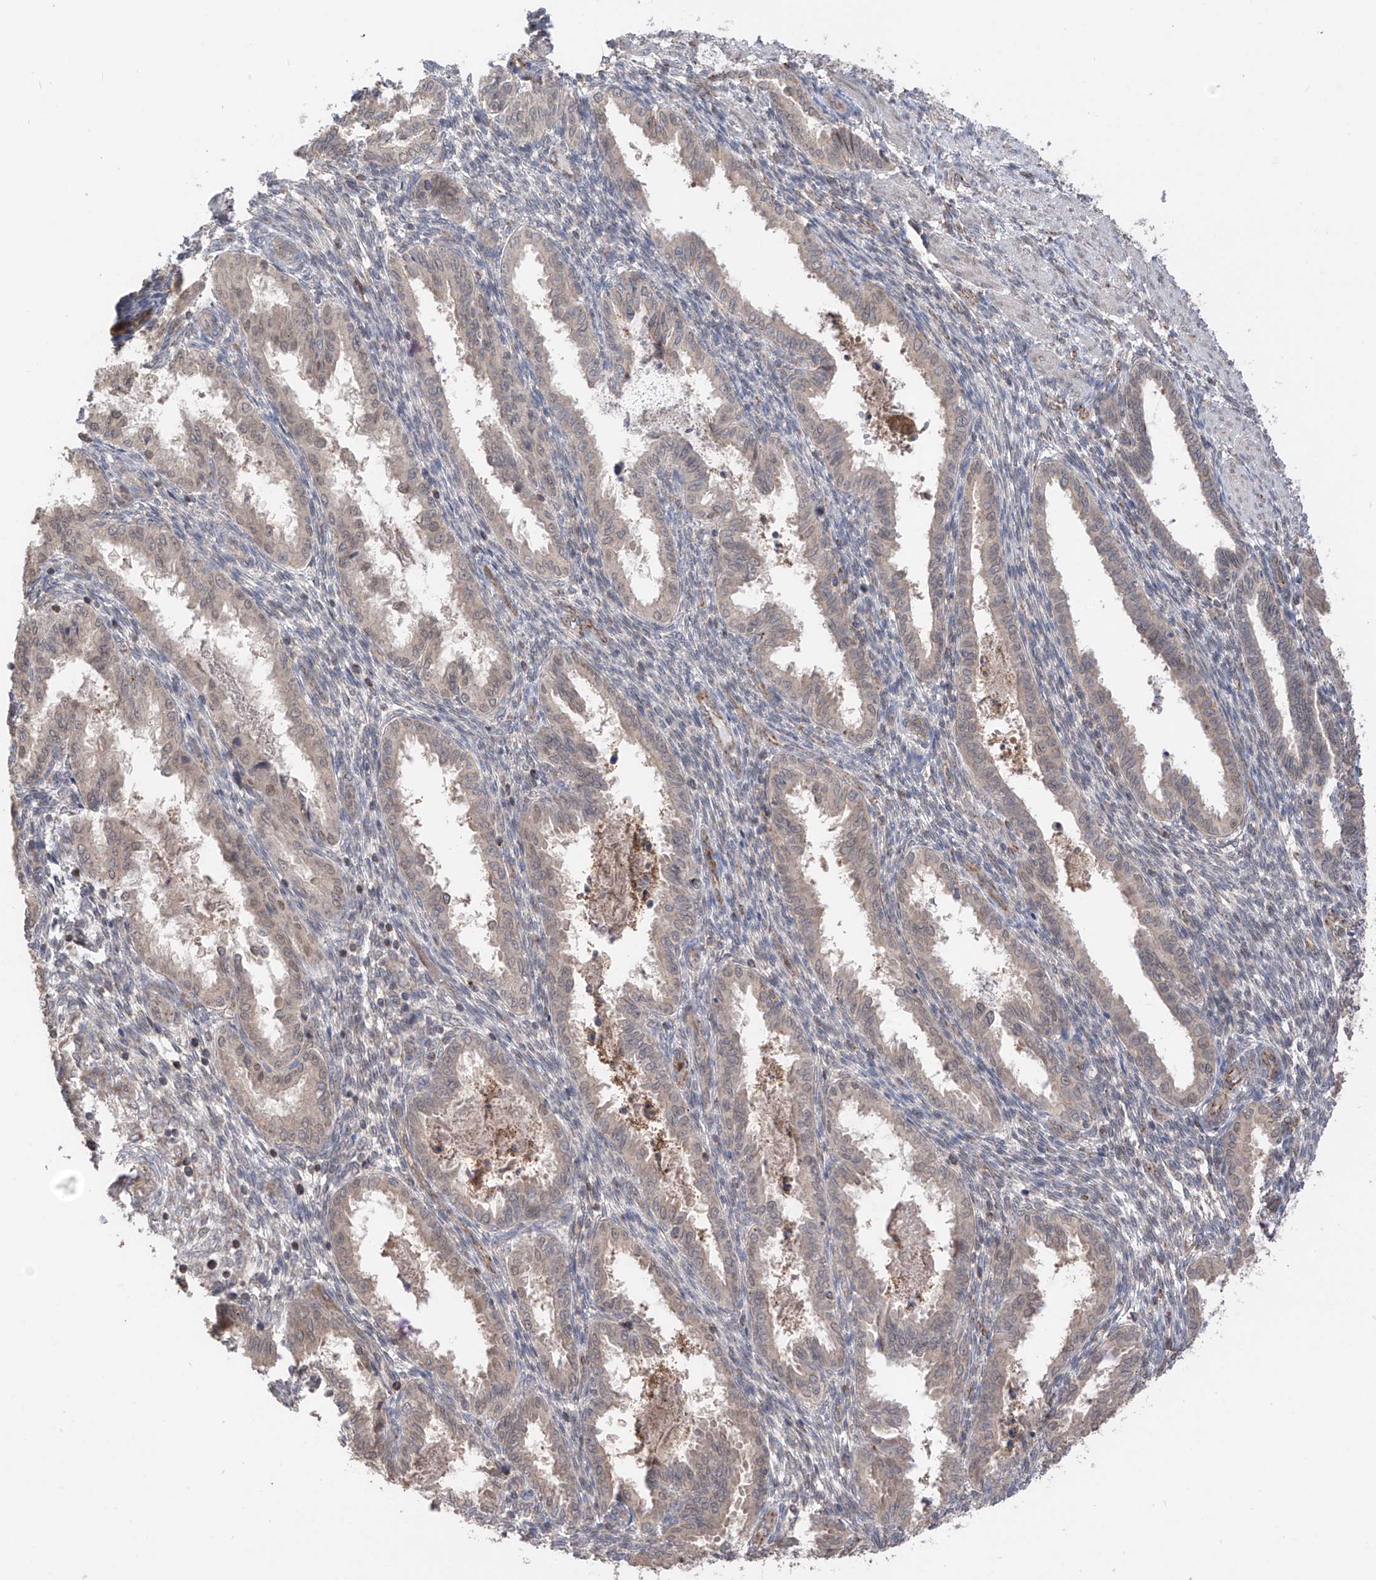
{"staining": {"intensity": "weak", "quantity": "<25%", "location": "nuclear"}, "tissue": "endometrium", "cell_type": "Cells in endometrial stroma", "image_type": "normal", "snomed": [{"axis": "morphology", "description": "Normal tissue, NOS"}, {"axis": "topography", "description": "Endometrium"}], "caption": "A micrograph of human endometrium is negative for staining in cells in endometrial stroma. (Immunohistochemistry (ihc), brightfield microscopy, high magnification).", "gene": "AHCTF1", "patient": {"sex": "female", "age": 33}}